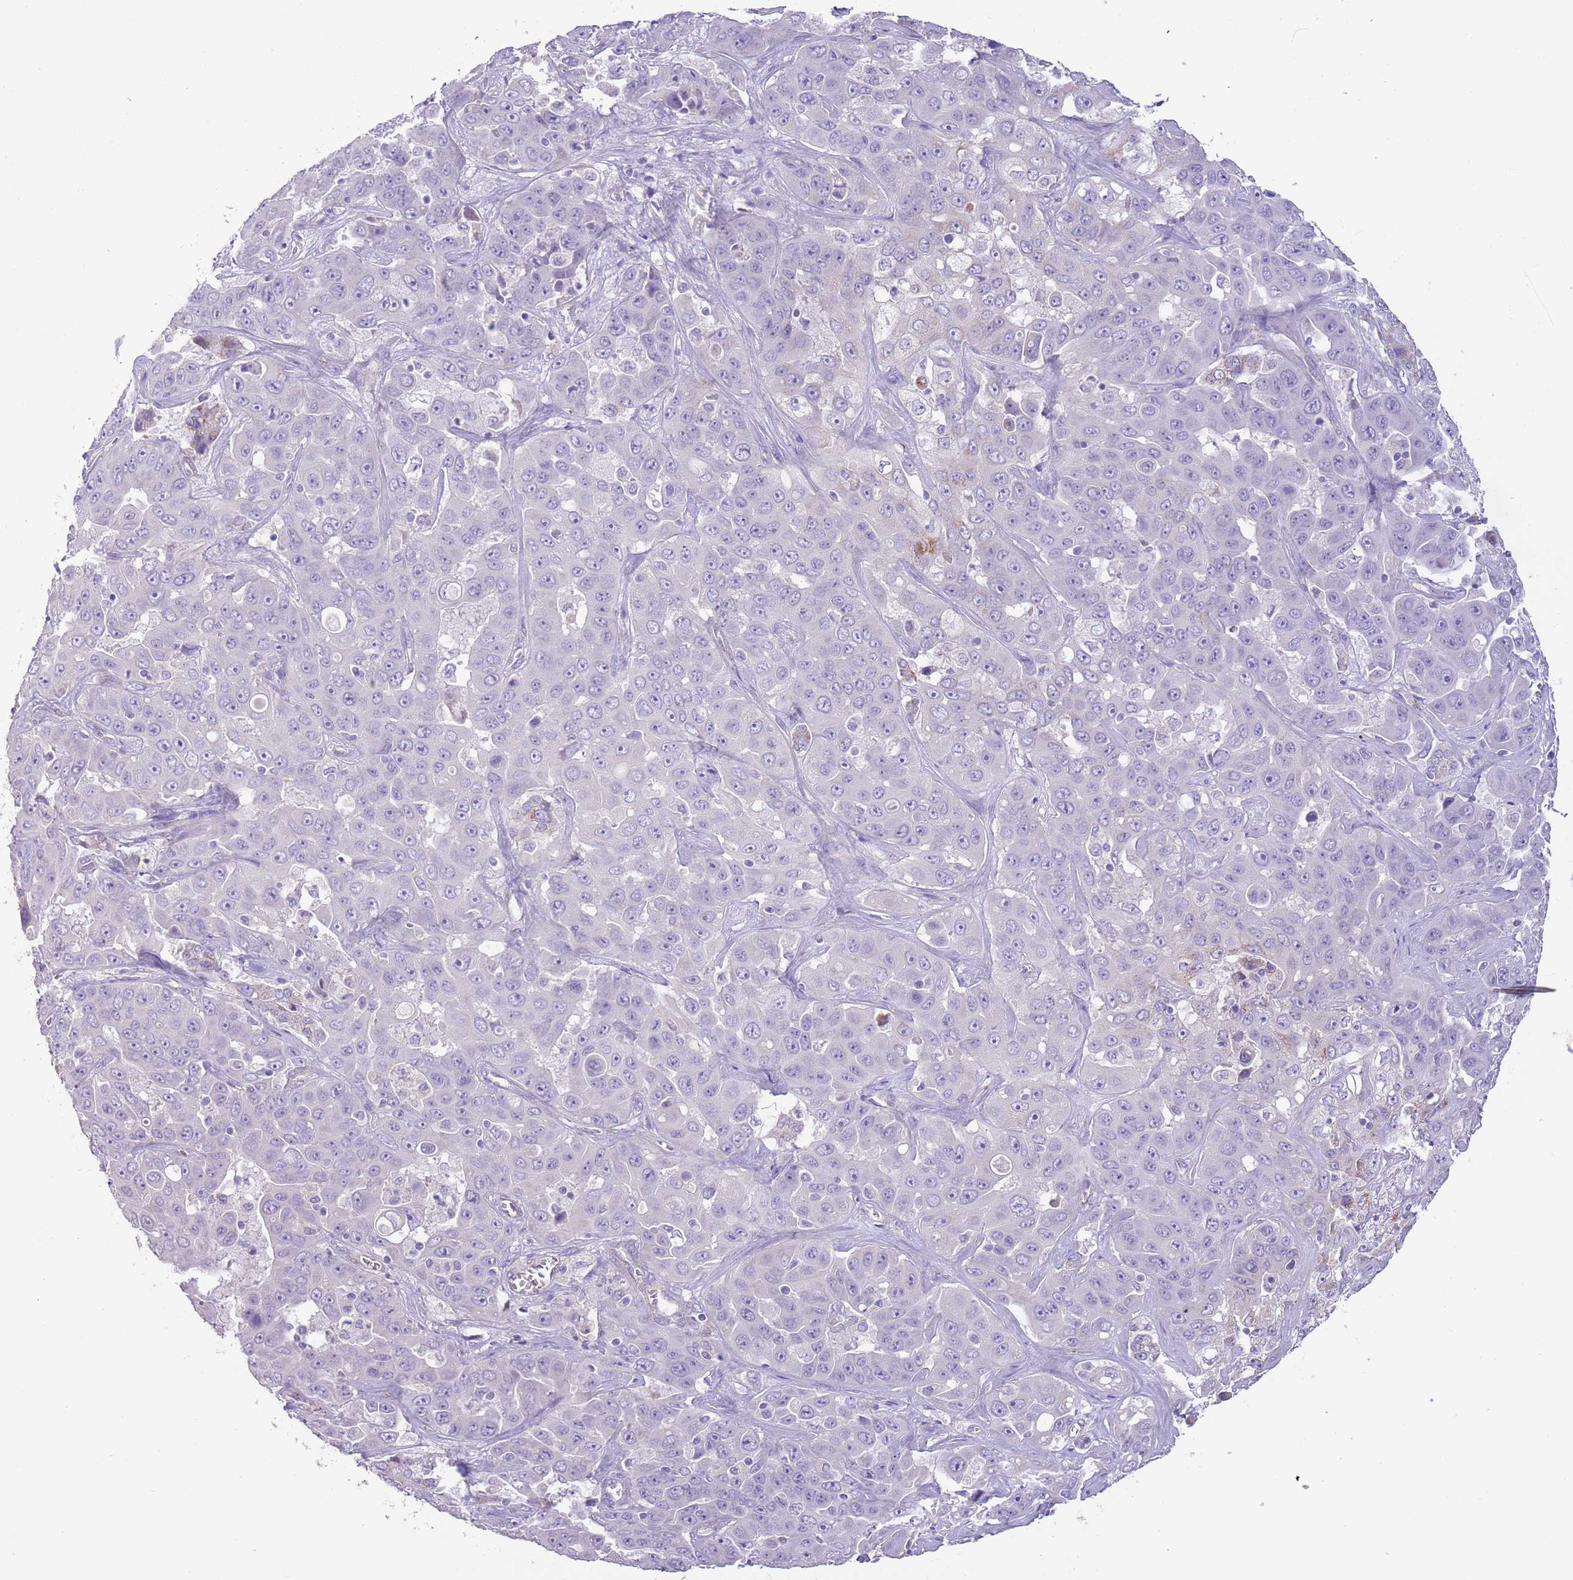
{"staining": {"intensity": "negative", "quantity": "none", "location": "none"}, "tissue": "liver cancer", "cell_type": "Tumor cells", "image_type": "cancer", "snomed": [{"axis": "morphology", "description": "Cholangiocarcinoma"}, {"axis": "topography", "description": "Liver"}], "caption": "DAB immunohistochemical staining of human liver cholangiocarcinoma displays no significant staining in tumor cells. (Brightfield microscopy of DAB (3,3'-diaminobenzidine) IHC at high magnification).", "gene": "RNF222", "patient": {"sex": "female", "age": 52}}